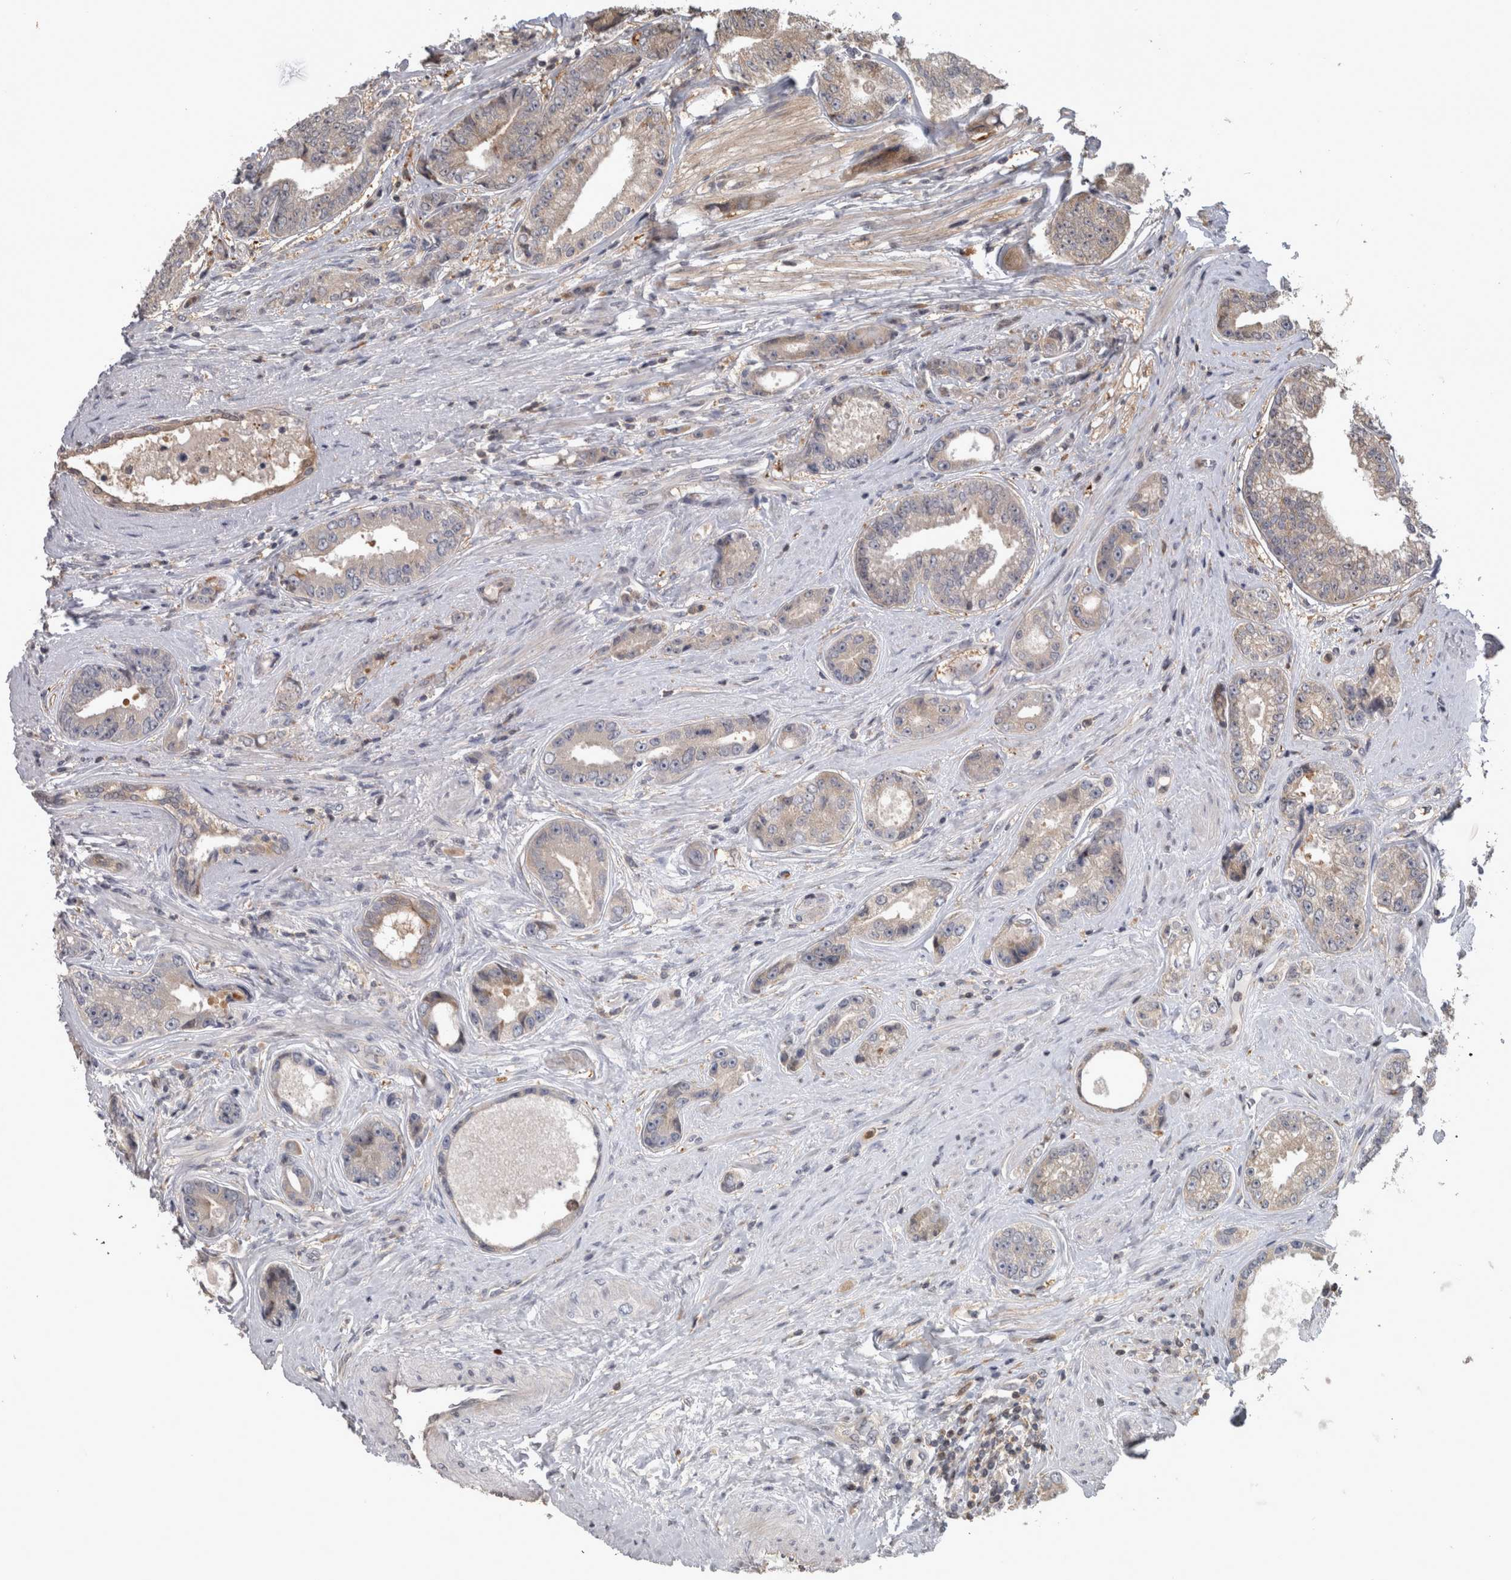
{"staining": {"intensity": "negative", "quantity": "none", "location": "none"}, "tissue": "prostate cancer", "cell_type": "Tumor cells", "image_type": "cancer", "snomed": [{"axis": "morphology", "description": "Adenocarcinoma, High grade"}, {"axis": "topography", "description": "Prostate"}], "caption": "The micrograph exhibits no significant expression in tumor cells of adenocarcinoma (high-grade) (prostate). (DAB (3,3'-diaminobenzidine) immunohistochemistry (IHC) visualized using brightfield microscopy, high magnification).", "gene": "USH1G", "patient": {"sex": "male", "age": 61}}